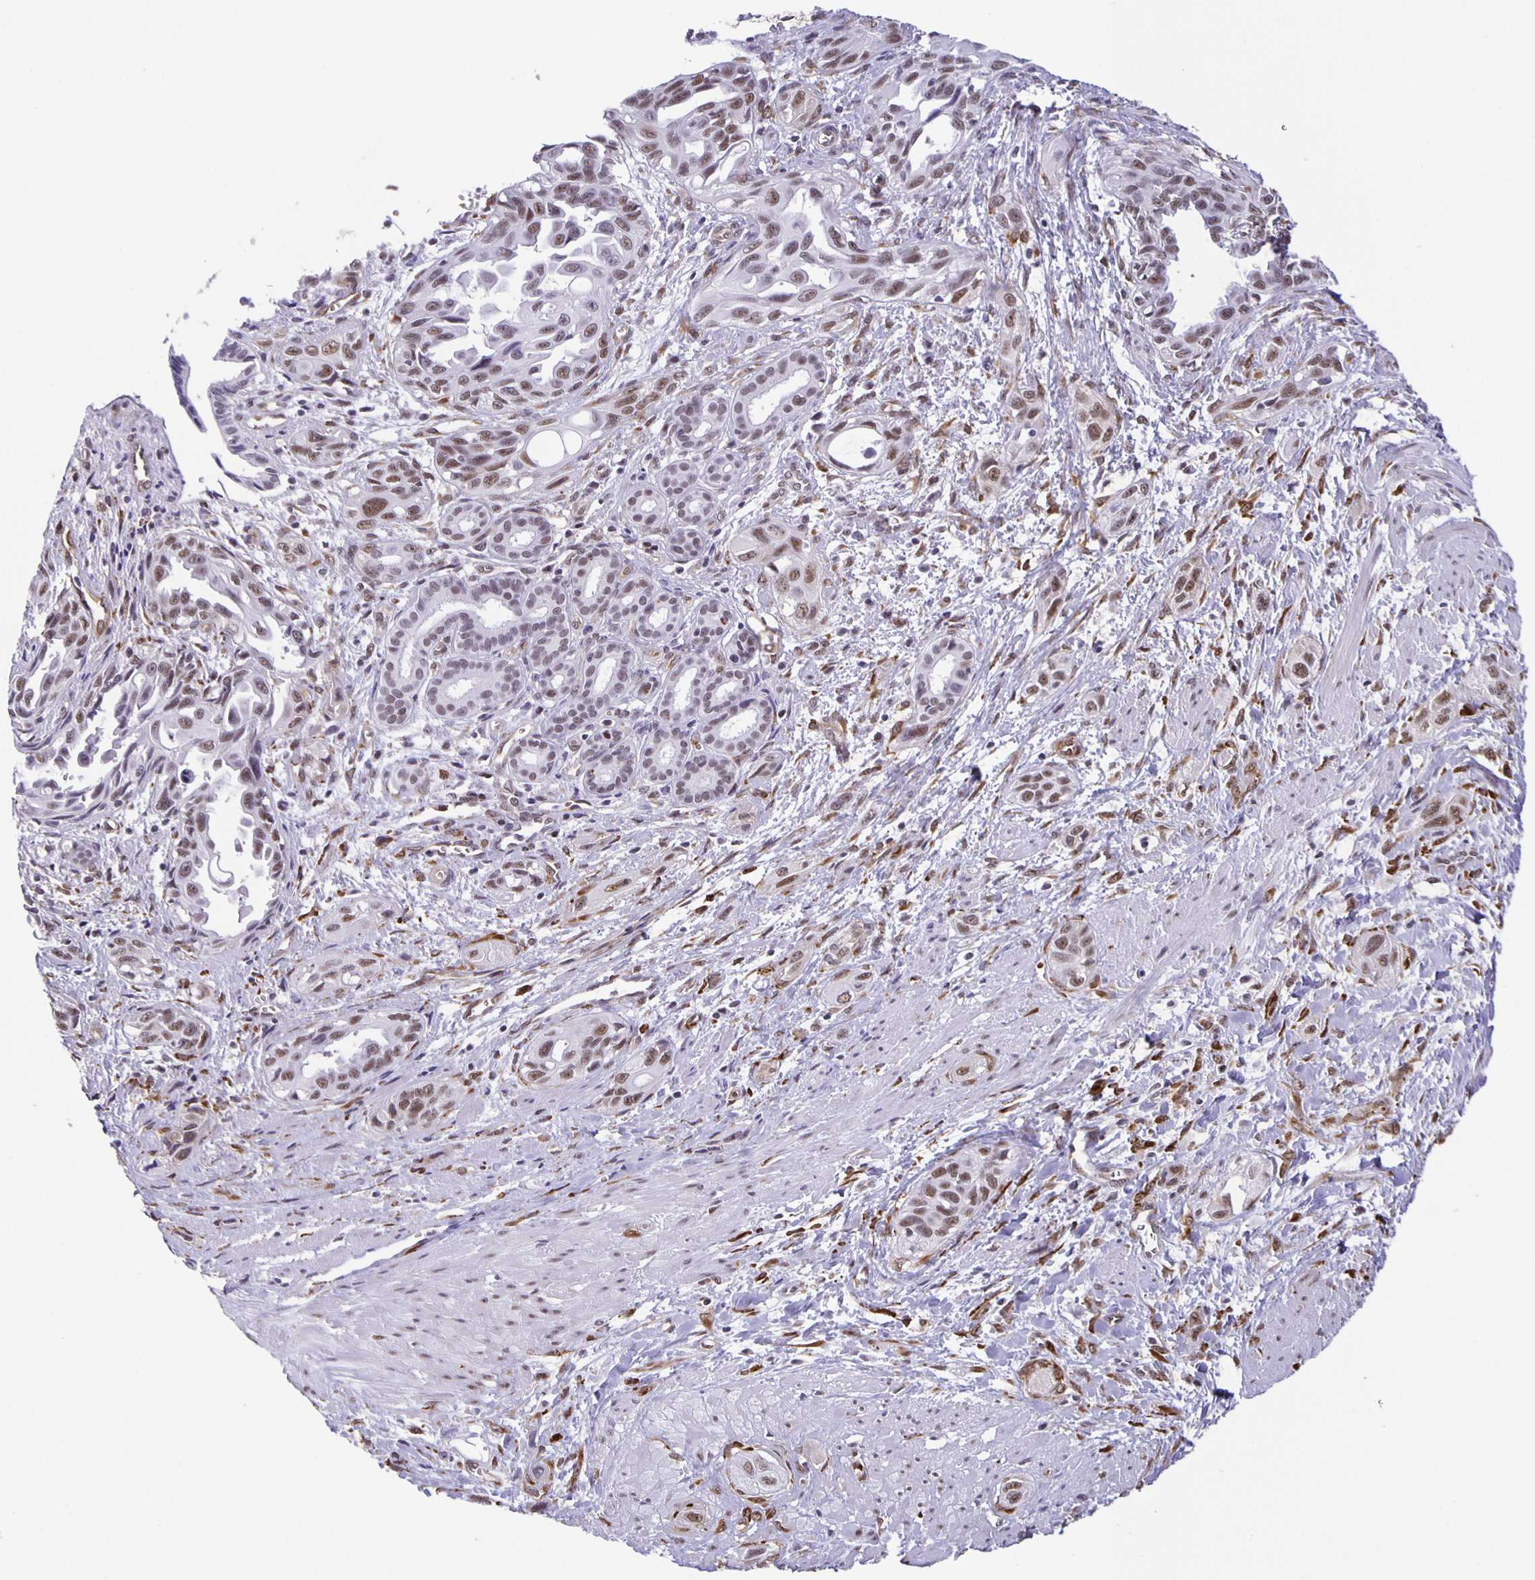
{"staining": {"intensity": "moderate", "quantity": "<25%", "location": "nuclear"}, "tissue": "pancreatic cancer", "cell_type": "Tumor cells", "image_type": "cancer", "snomed": [{"axis": "morphology", "description": "Adenocarcinoma, NOS"}, {"axis": "topography", "description": "Pancreas"}], "caption": "This is a micrograph of immunohistochemistry (IHC) staining of pancreatic cancer, which shows moderate staining in the nuclear of tumor cells.", "gene": "ZRANB2", "patient": {"sex": "female", "age": 55}}